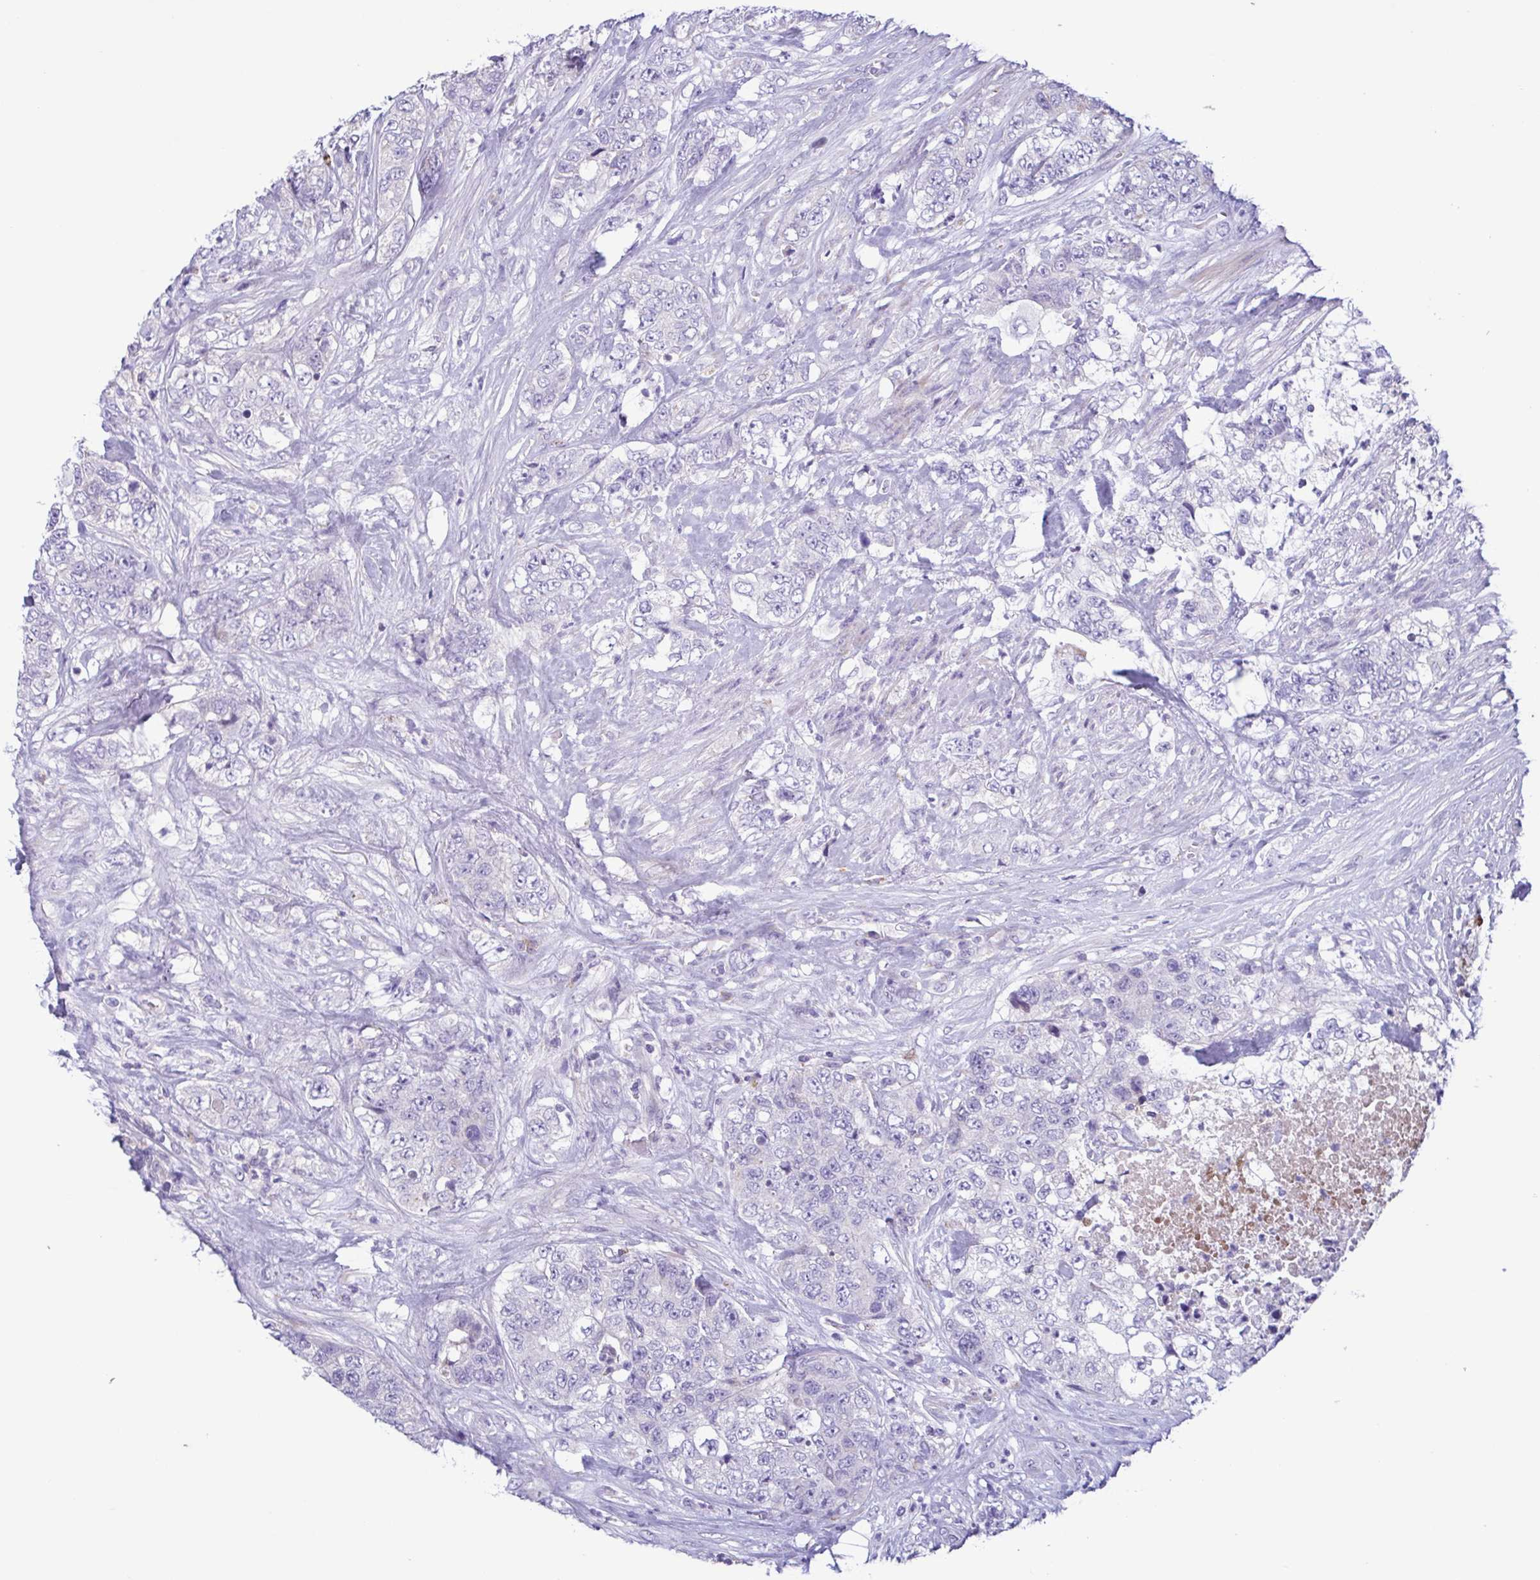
{"staining": {"intensity": "negative", "quantity": "none", "location": "none"}, "tissue": "urothelial cancer", "cell_type": "Tumor cells", "image_type": "cancer", "snomed": [{"axis": "morphology", "description": "Urothelial carcinoma, High grade"}, {"axis": "topography", "description": "Urinary bladder"}], "caption": "Immunohistochemistry of human high-grade urothelial carcinoma reveals no expression in tumor cells.", "gene": "F13B", "patient": {"sex": "female", "age": 78}}